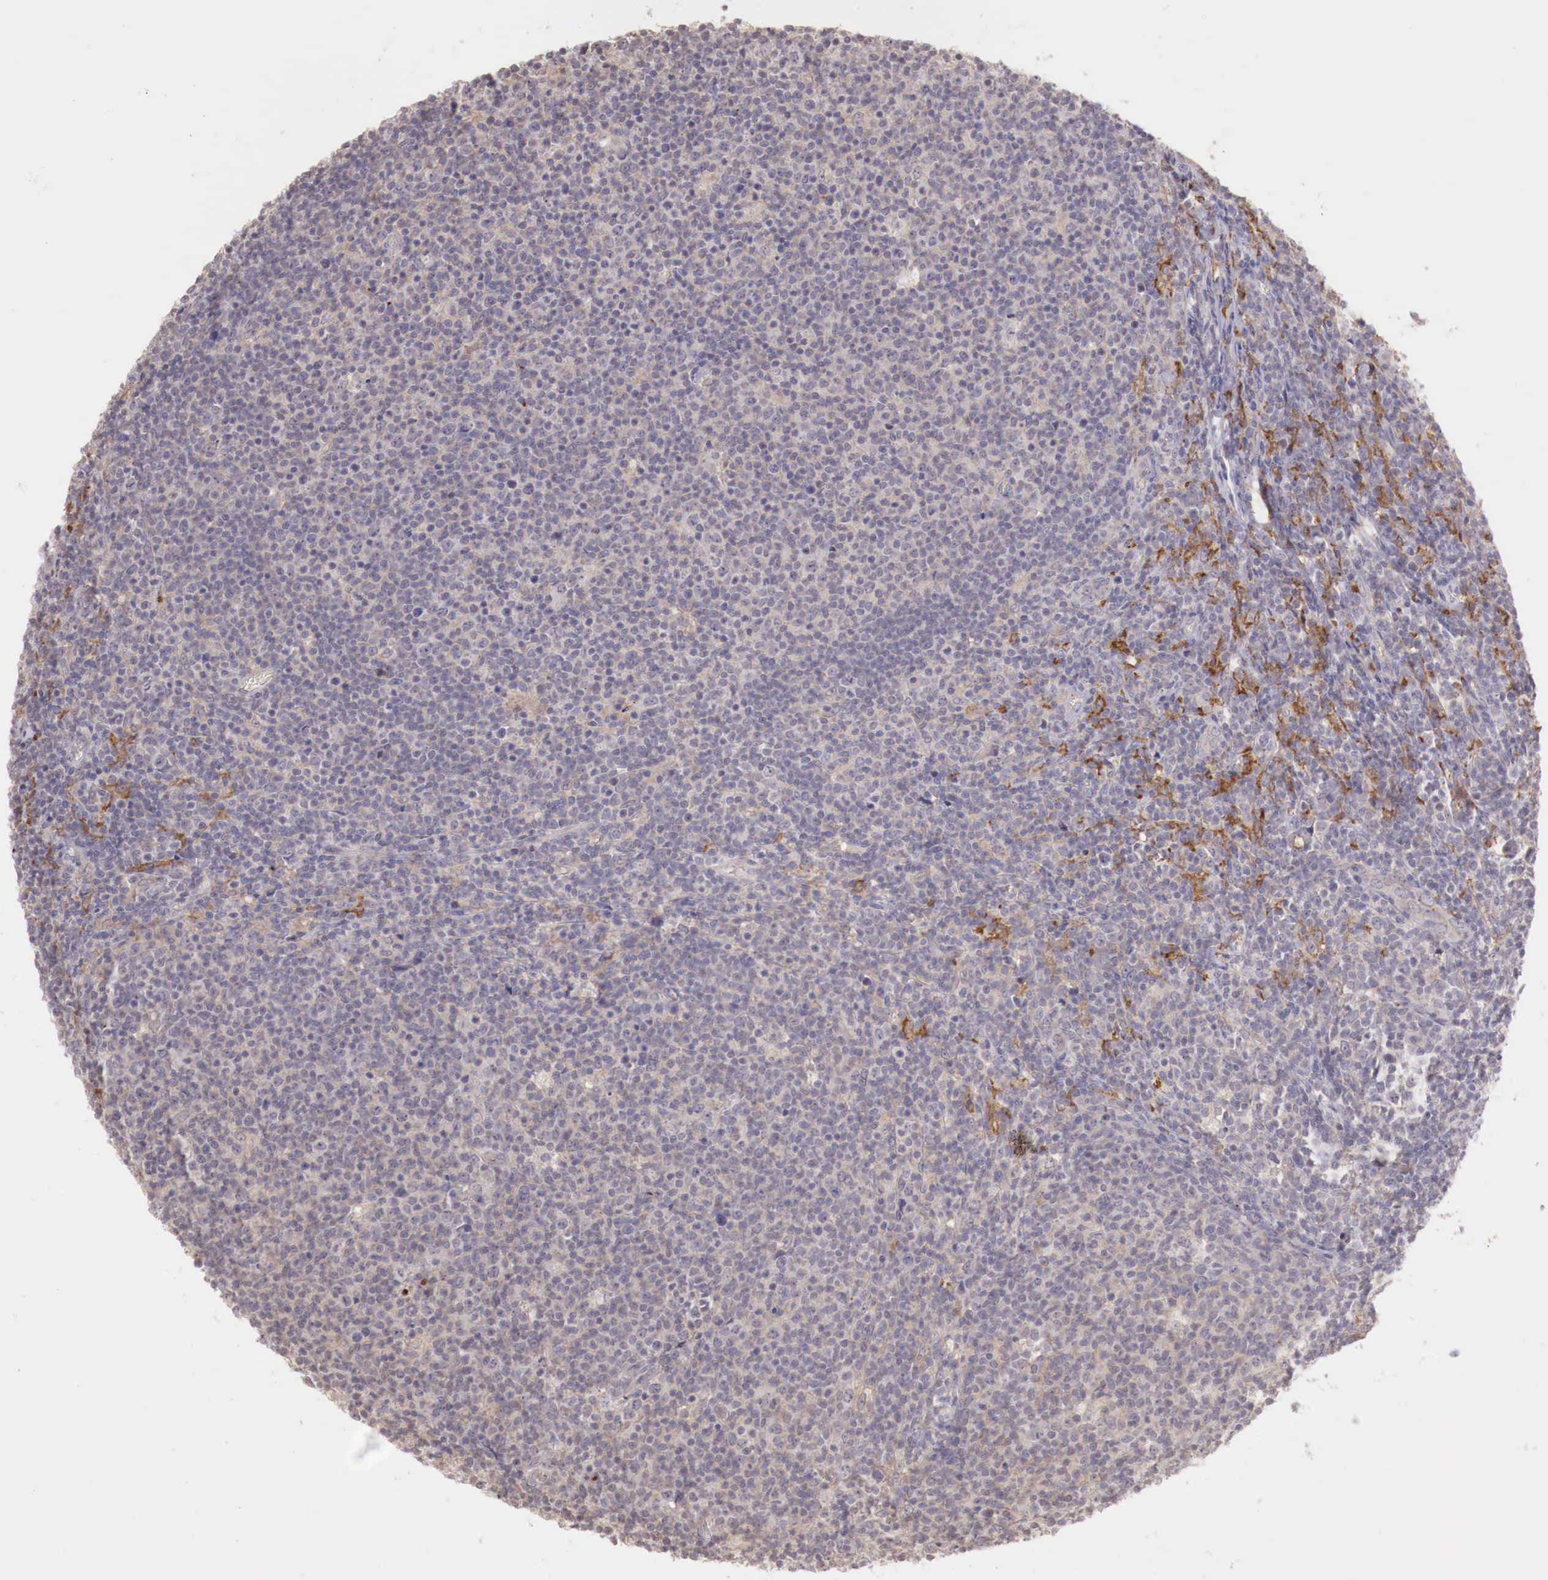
{"staining": {"intensity": "weak", "quantity": "<25%", "location": "cytoplasmic/membranous"}, "tissue": "lymphoma", "cell_type": "Tumor cells", "image_type": "cancer", "snomed": [{"axis": "morphology", "description": "Malignant lymphoma, non-Hodgkin's type, Low grade"}, {"axis": "topography", "description": "Lymph node"}], "caption": "The photomicrograph reveals no significant positivity in tumor cells of malignant lymphoma, non-Hodgkin's type (low-grade).", "gene": "CHRDL1", "patient": {"sex": "male", "age": 74}}